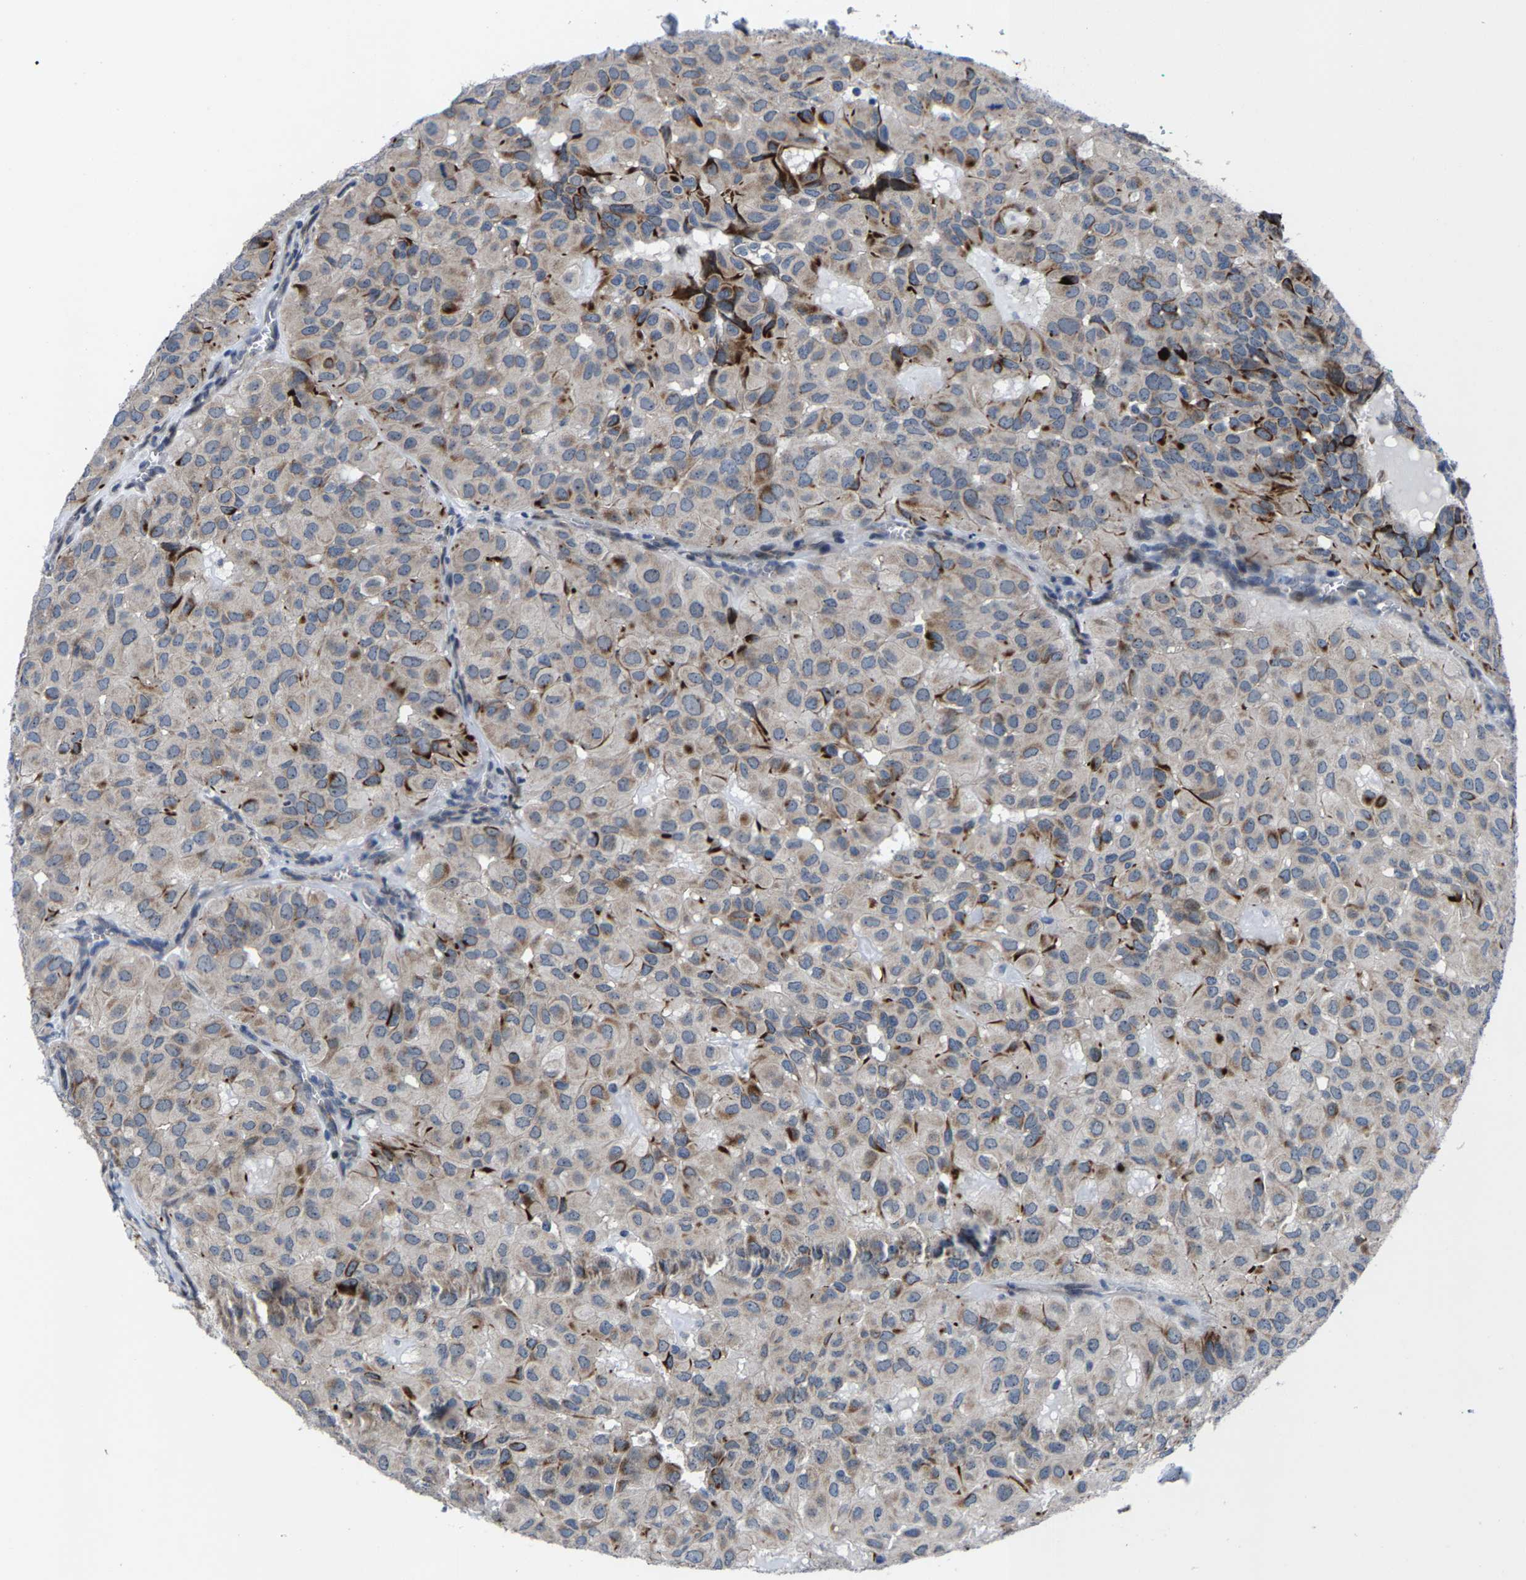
{"staining": {"intensity": "strong", "quantity": "<25%", "location": "cytoplasmic/membranous"}, "tissue": "head and neck cancer", "cell_type": "Tumor cells", "image_type": "cancer", "snomed": [{"axis": "morphology", "description": "Adenocarcinoma, NOS"}, {"axis": "topography", "description": "Salivary gland, NOS"}, {"axis": "topography", "description": "Head-Neck"}], "caption": "Head and neck cancer (adenocarcinoma) was stained to show a protein in brown. There is medium levels of strong cytoplasmic/membranous staining in approximately <25% of tumor cells. The protein is stained brown, and the nuclei are stained in blue (DAB (3,3'-diaminobenzidine) IHC with brightfield microscopy, high magnification).", "gene": "HAUS6", "patient": {"sex": "female", "age": 76}}